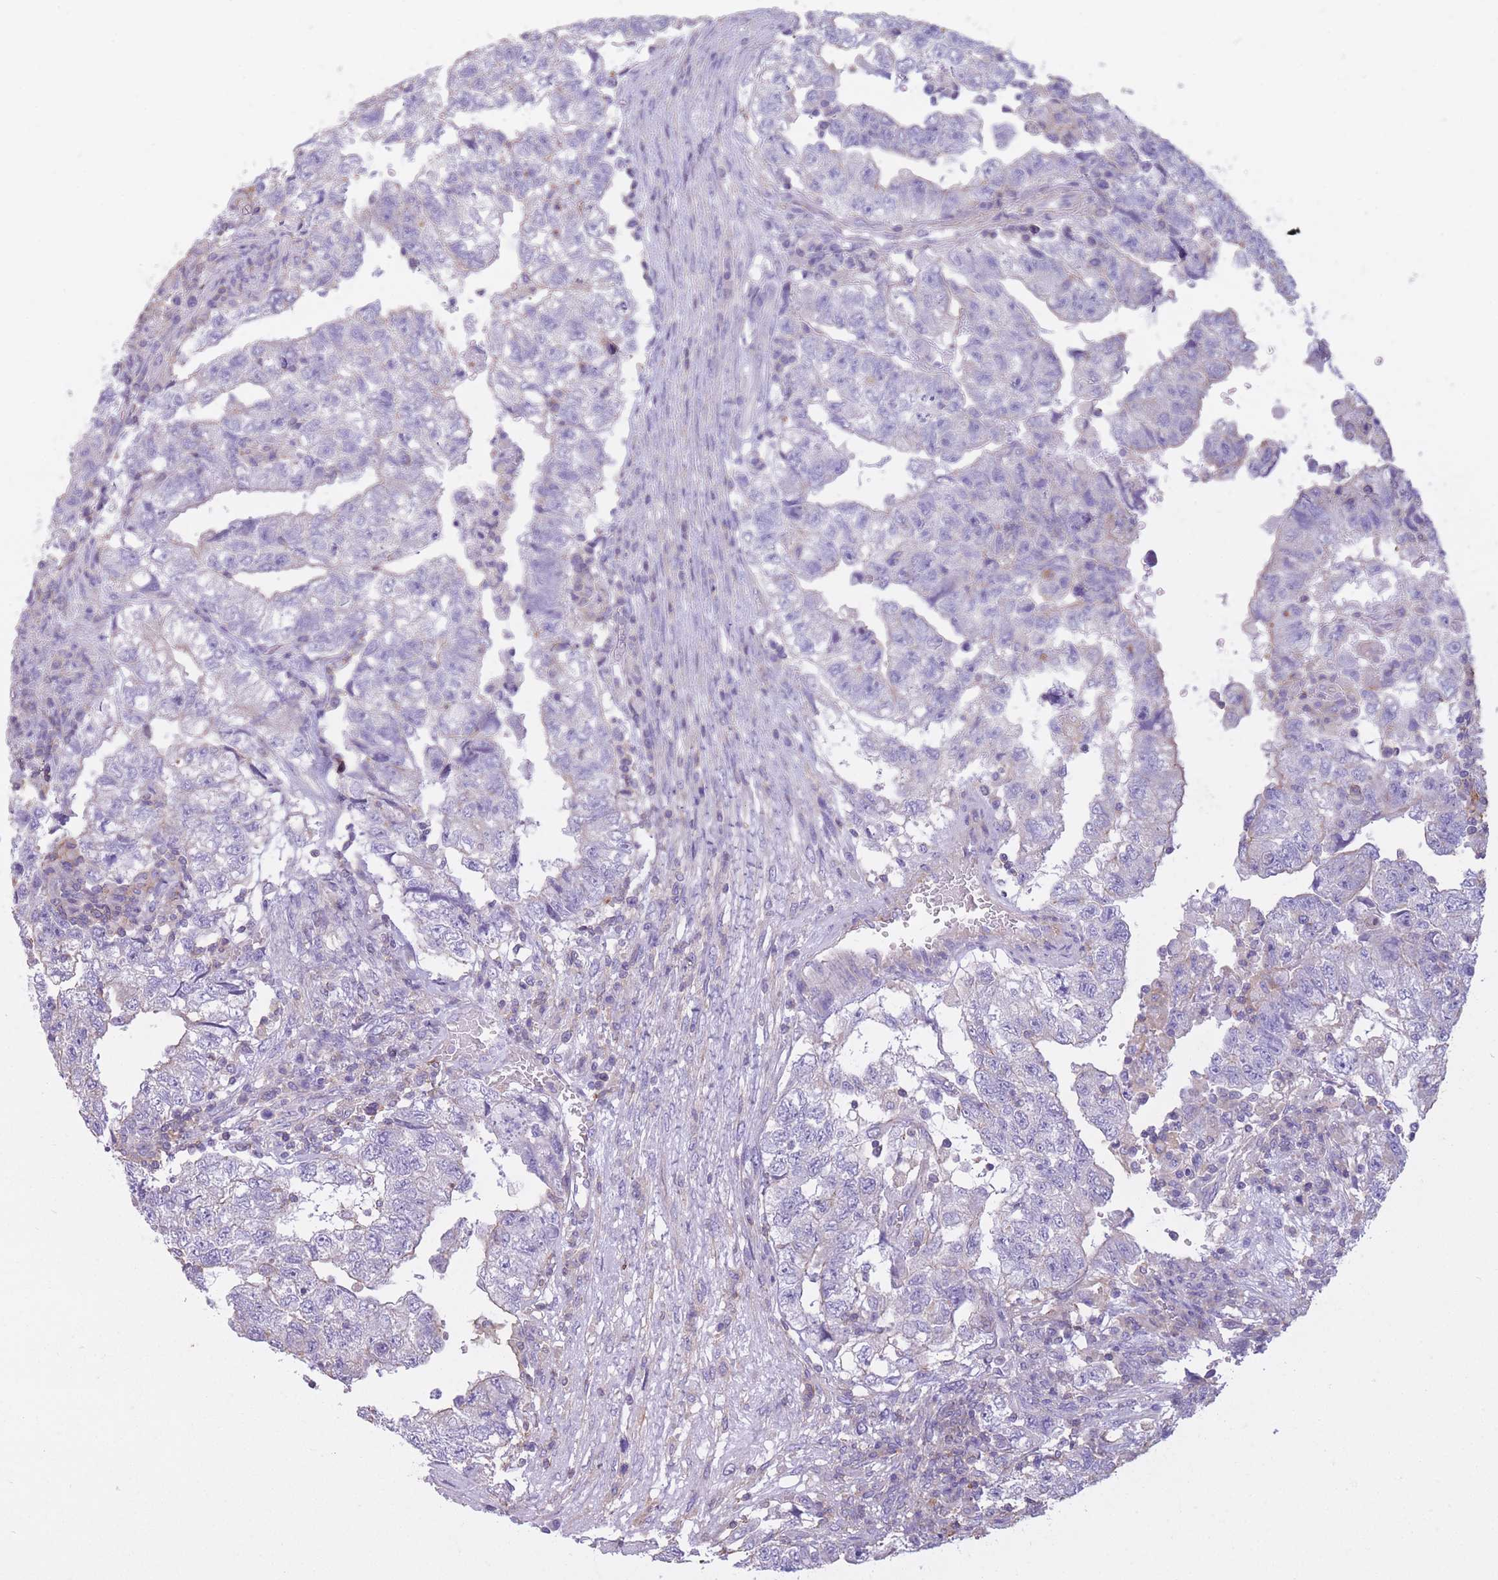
{"staining": {"intensity": "negative", "quantity": "none", "location": "none"}, "tissue": "testis cancer", "cell_type": "Tumor cells", "image_type": "cancer", "snomed": [{"axis": "morphology", "description": "Carcinoma, Embryonal, NOS"}, {"axis": "topography", "description": "Testis"}], "caption": "Immunohistochemistry (IHC) of human testis embryonal carcinoma exhibits no expression in tumor cells.", "gene": "PDHA1", "patient": {"sex": "male", "age": 36}}